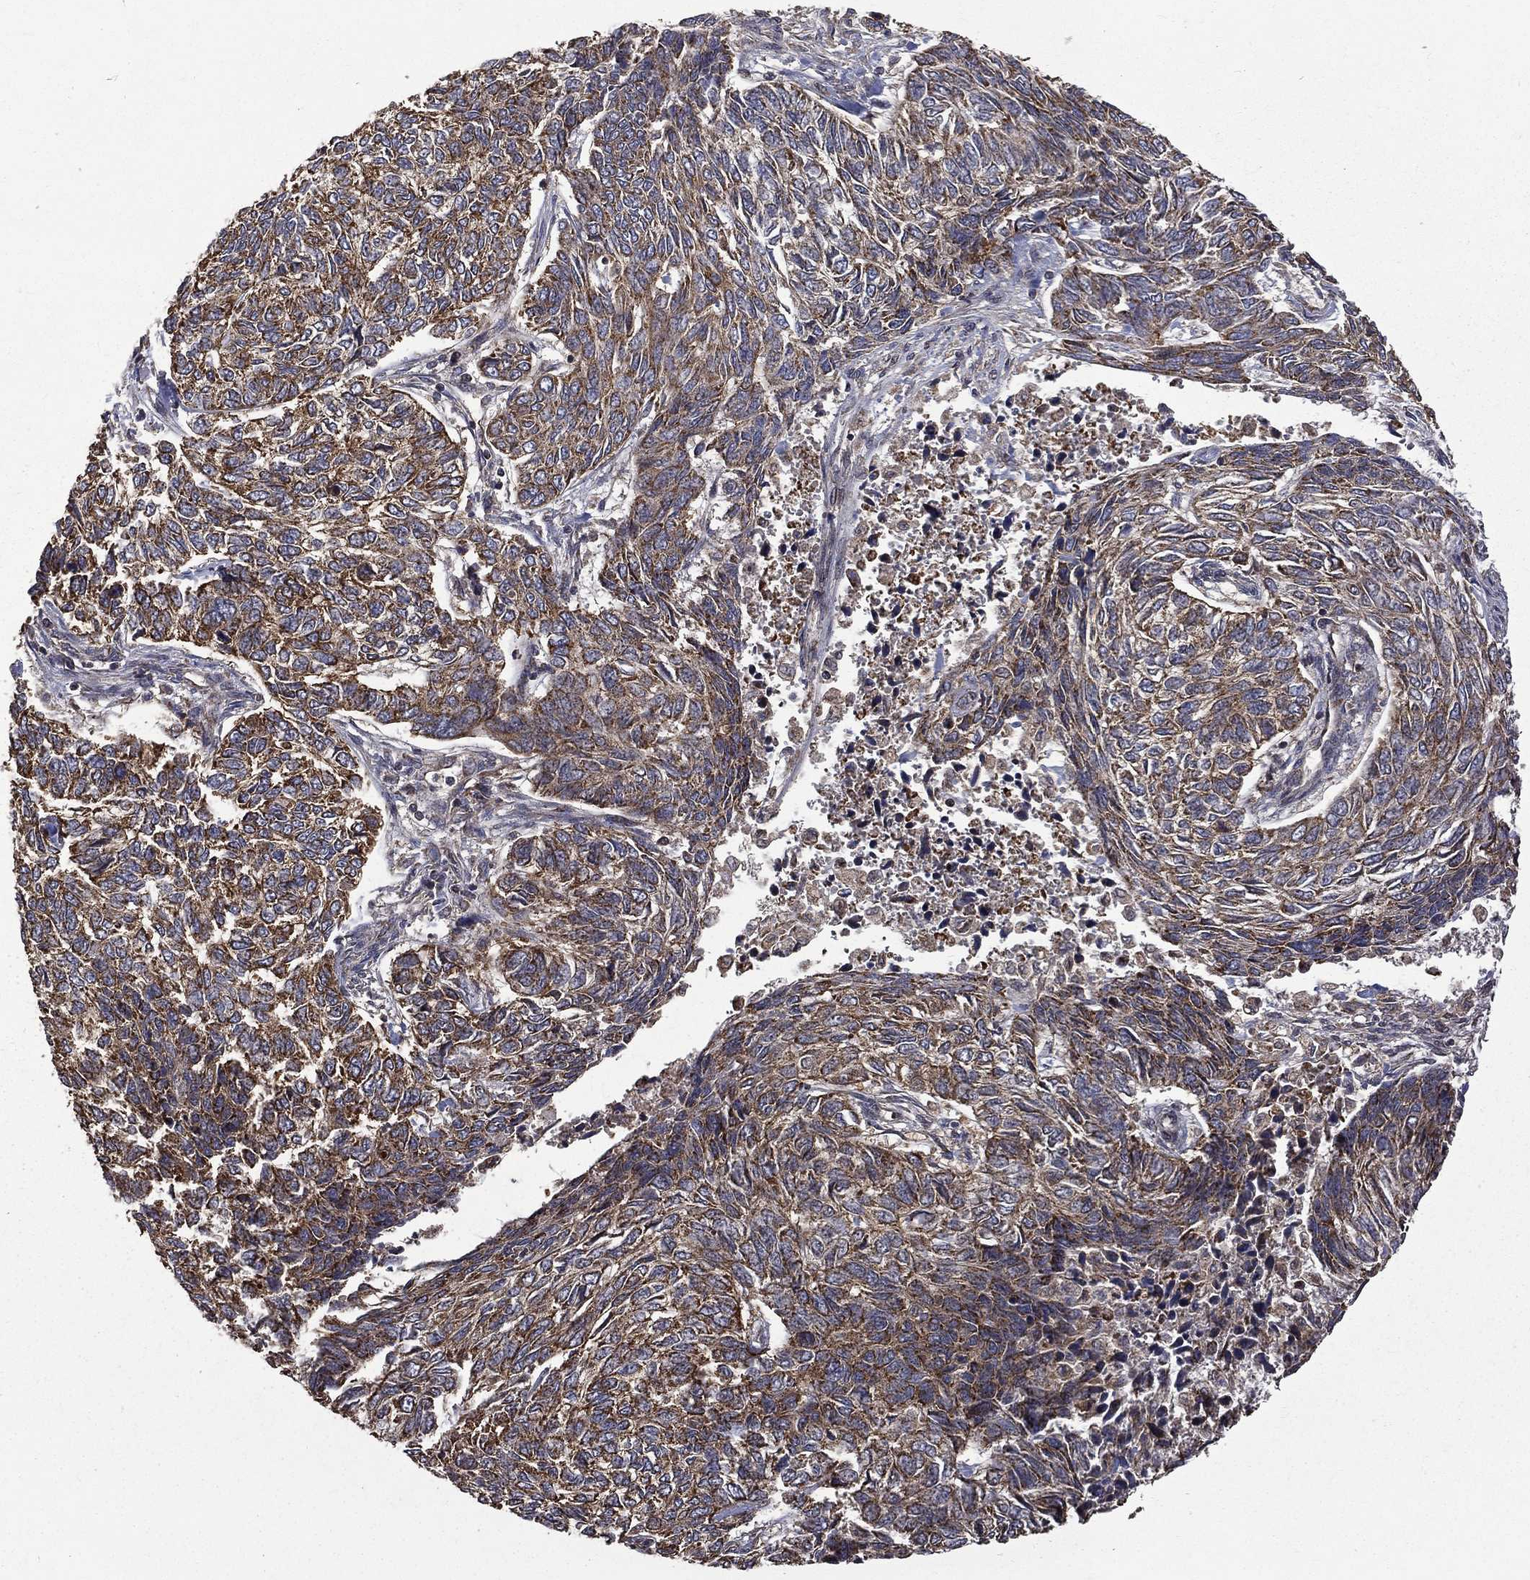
{"staining": {"intensity": "moderate", "quantity": ">75%", "location": "cytoplasmic/membranous"}, "tissue": "skin cancer", "cell_type": "Tumor cells", "image_type": "cancer", "snomed": [{"axis": "morphology", "description": "Basal cell carcinoma"}, {"axis": "topography", "description": "Skin"}], "caption": "Immunohistochemistry (IHC) histopathology image of neoplastic tissue: human basal cell carcinoma (skin) stained using IHC shows medium levels of moderate protein expression localized specifically in the cytoplasmic/membranous of tumor cells, appearing as a cytoplasmic/membranous brown color.", "gene": "RPGR", "patient": {"sex": "female", "age": 65}}